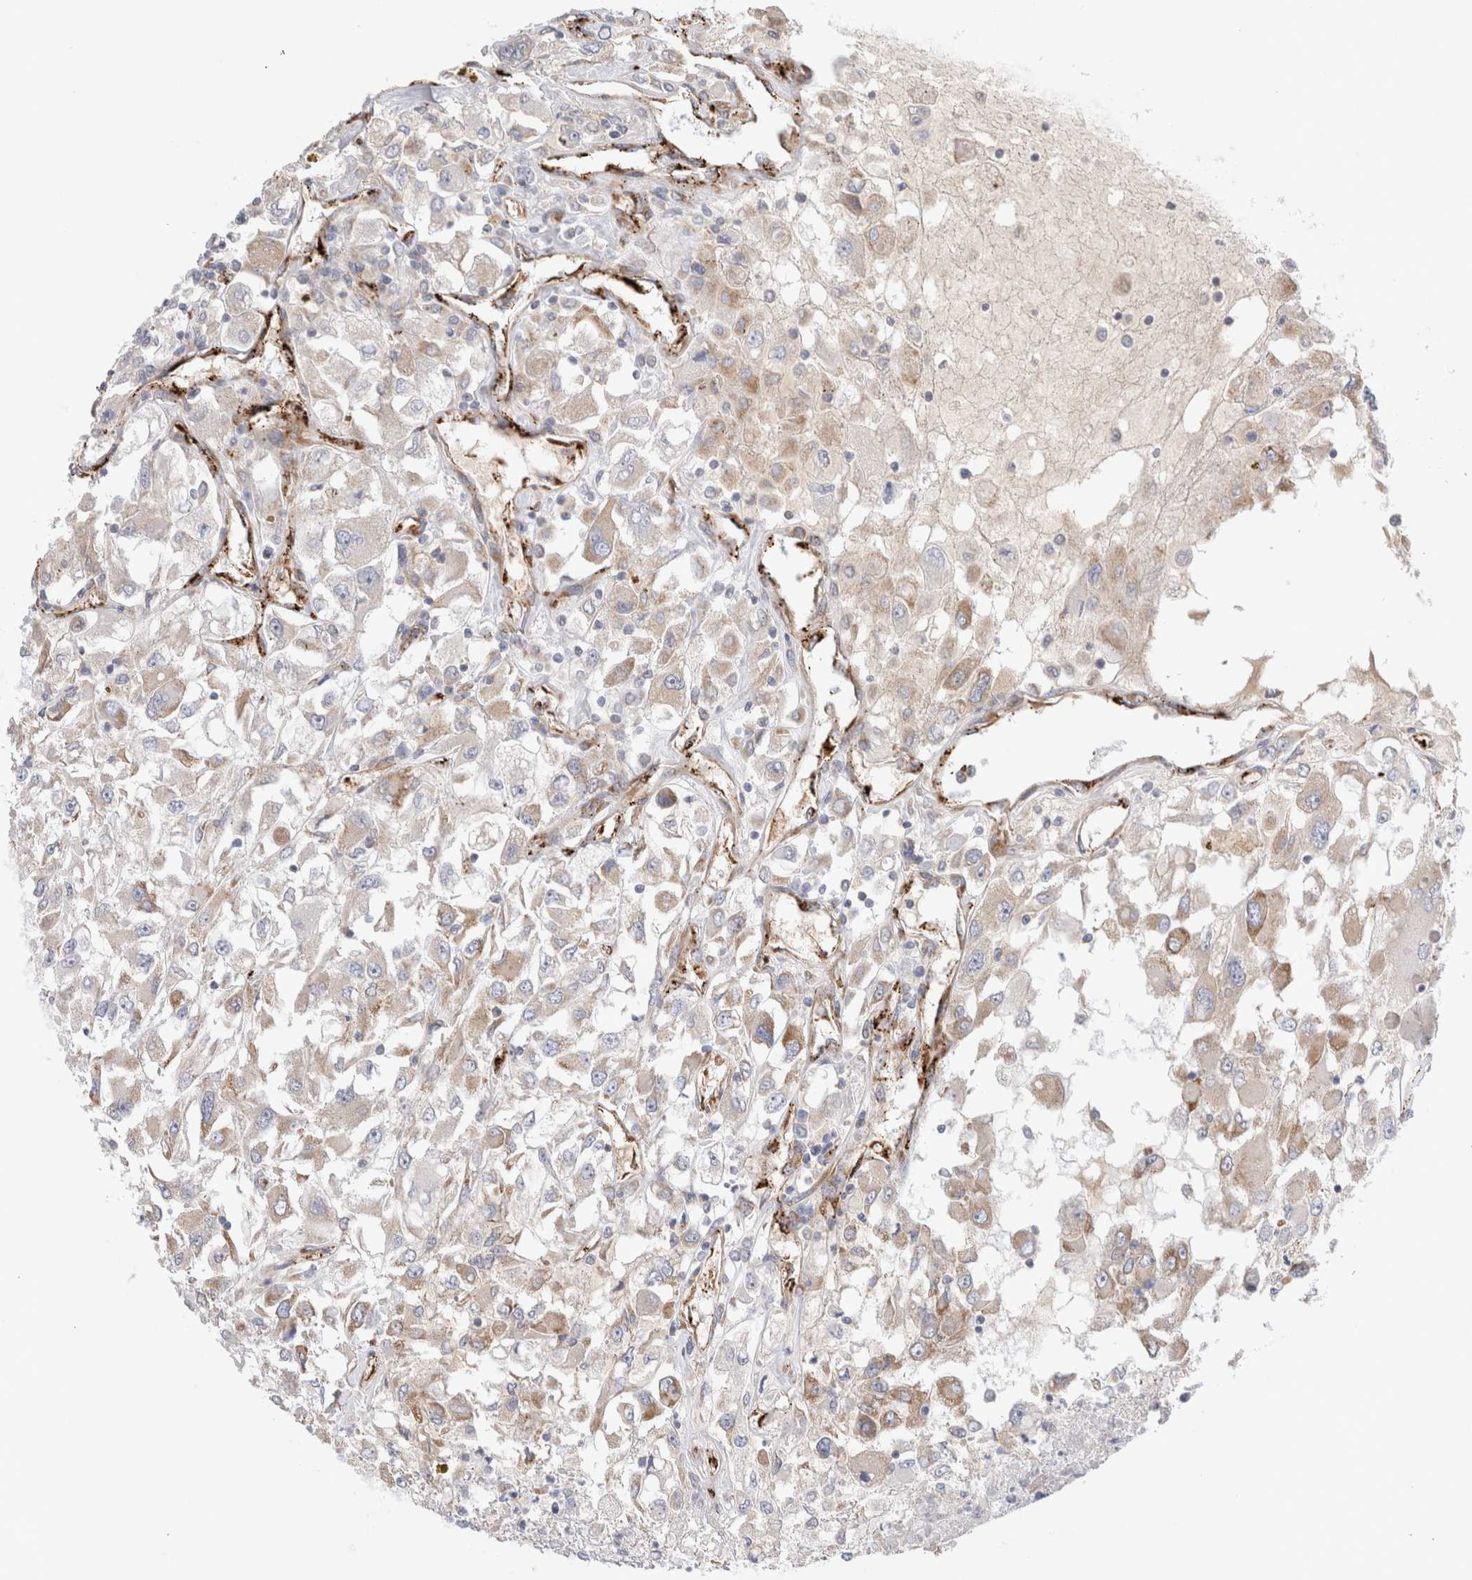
{"staining": {"intensity": "weak", "quantity": "25%-75%", "location": "cytoplasmic/membranous"}, "tissue": "renal cancer", "cell_type": "Tumor cells", "image_type": "cancer", "snomed": [{"axis": "morphology", "description": "Adenocarcinoma, NOS"}, {"axis": "topography", "description": "Kidney"}], "caption": "Renal adenocarcinoma stained for a protein (brown) displays weak cytoplasmic/membranous positive expression in approximately 25%-75% of tumor cells.", "gene": "CNPY4", "patient": {"sex": "female", "age": 52}}